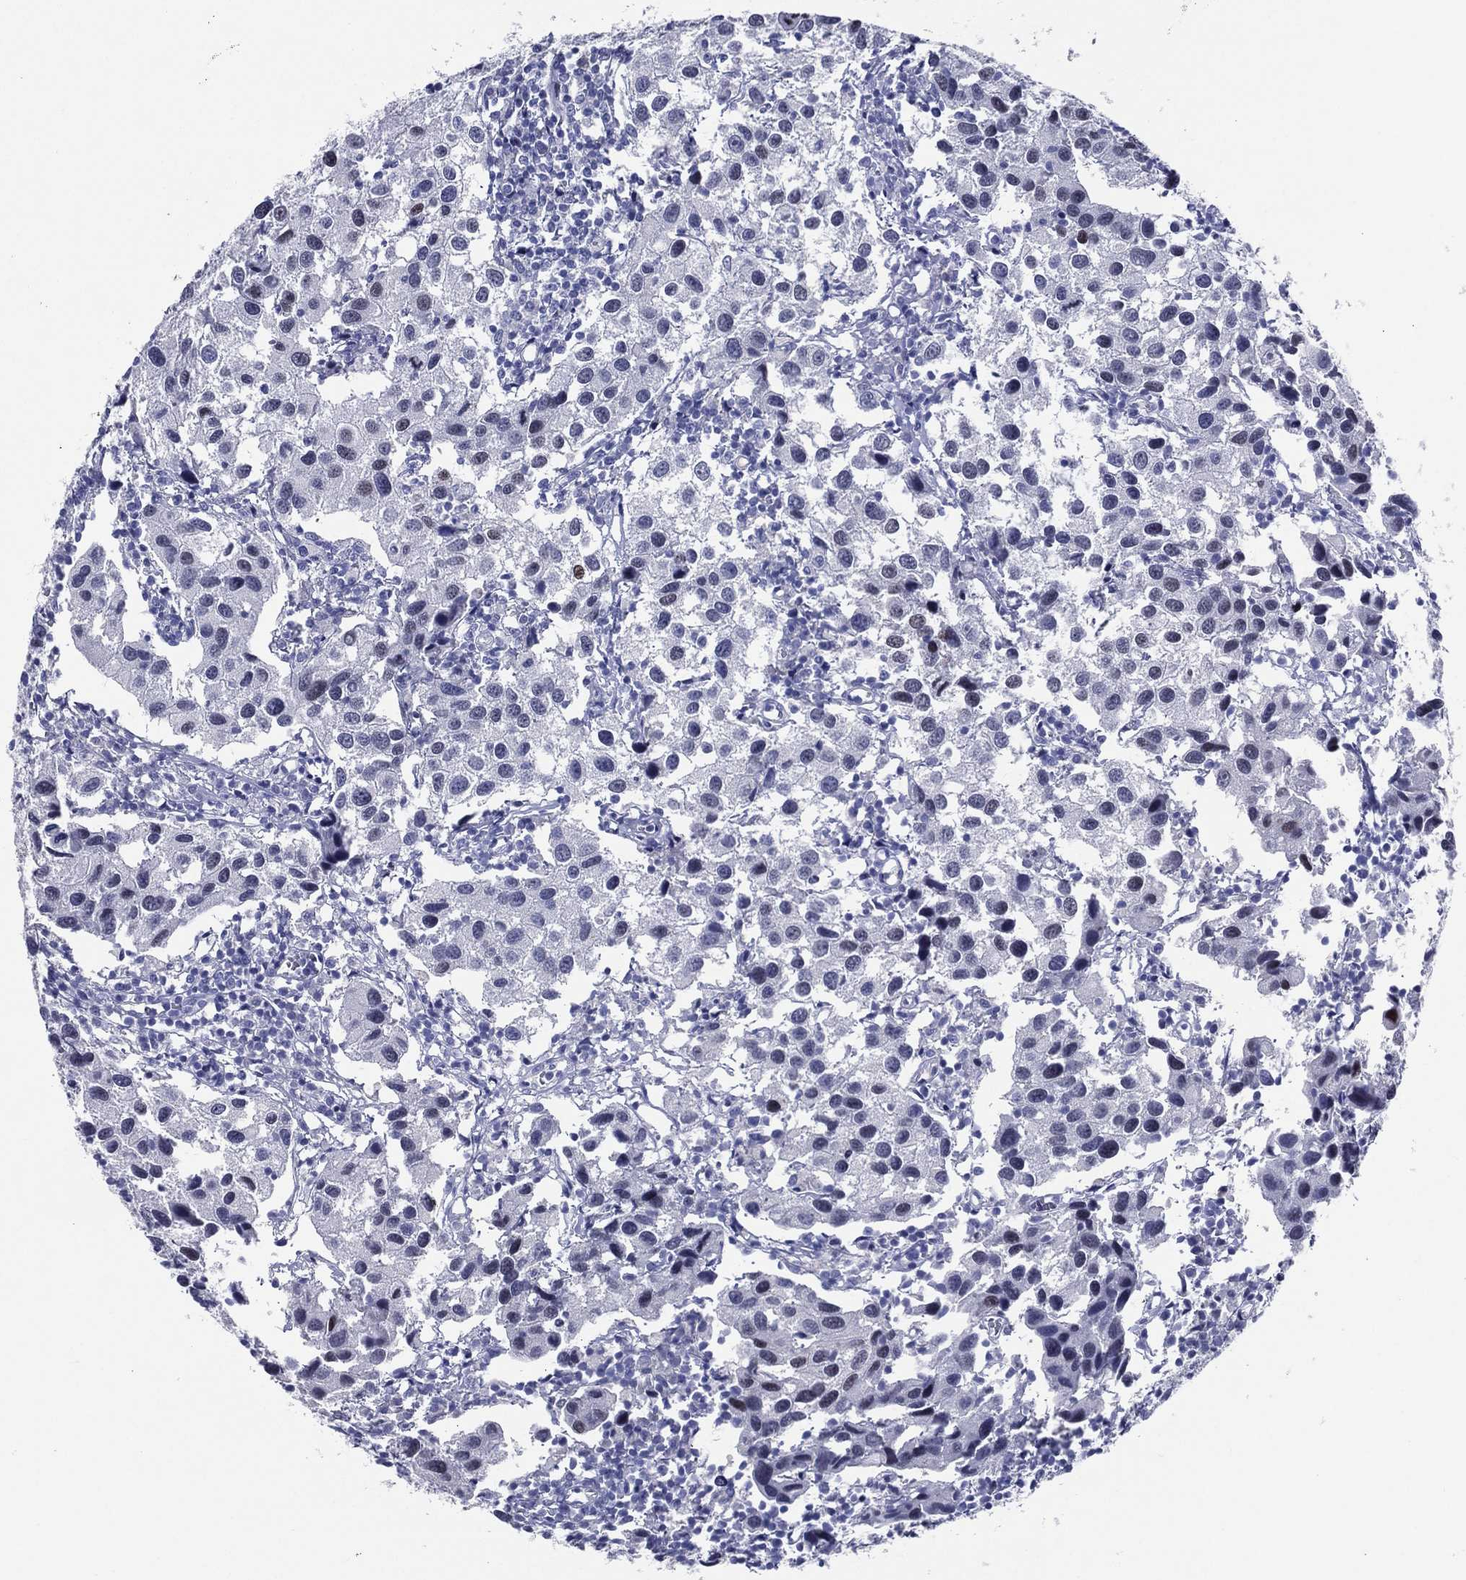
{"staining": {"intensity": "negative", "quantity": "none", "location": "none"}, "tissue": "urothelial cancer", "cell_type": "Tumor cells", "image_type": "cancer", "snomed": [{"axis": "morphology", "description": "Urothelial carcinoma, High grade"}, {"axis": "topography", "description": "Urinary bladder"}], "caption": "The image displays no significant expression in tumor cells of urothelial cancer.", "gene": "TFAP2A", "patient": {"sex": "male", "age": 79}}